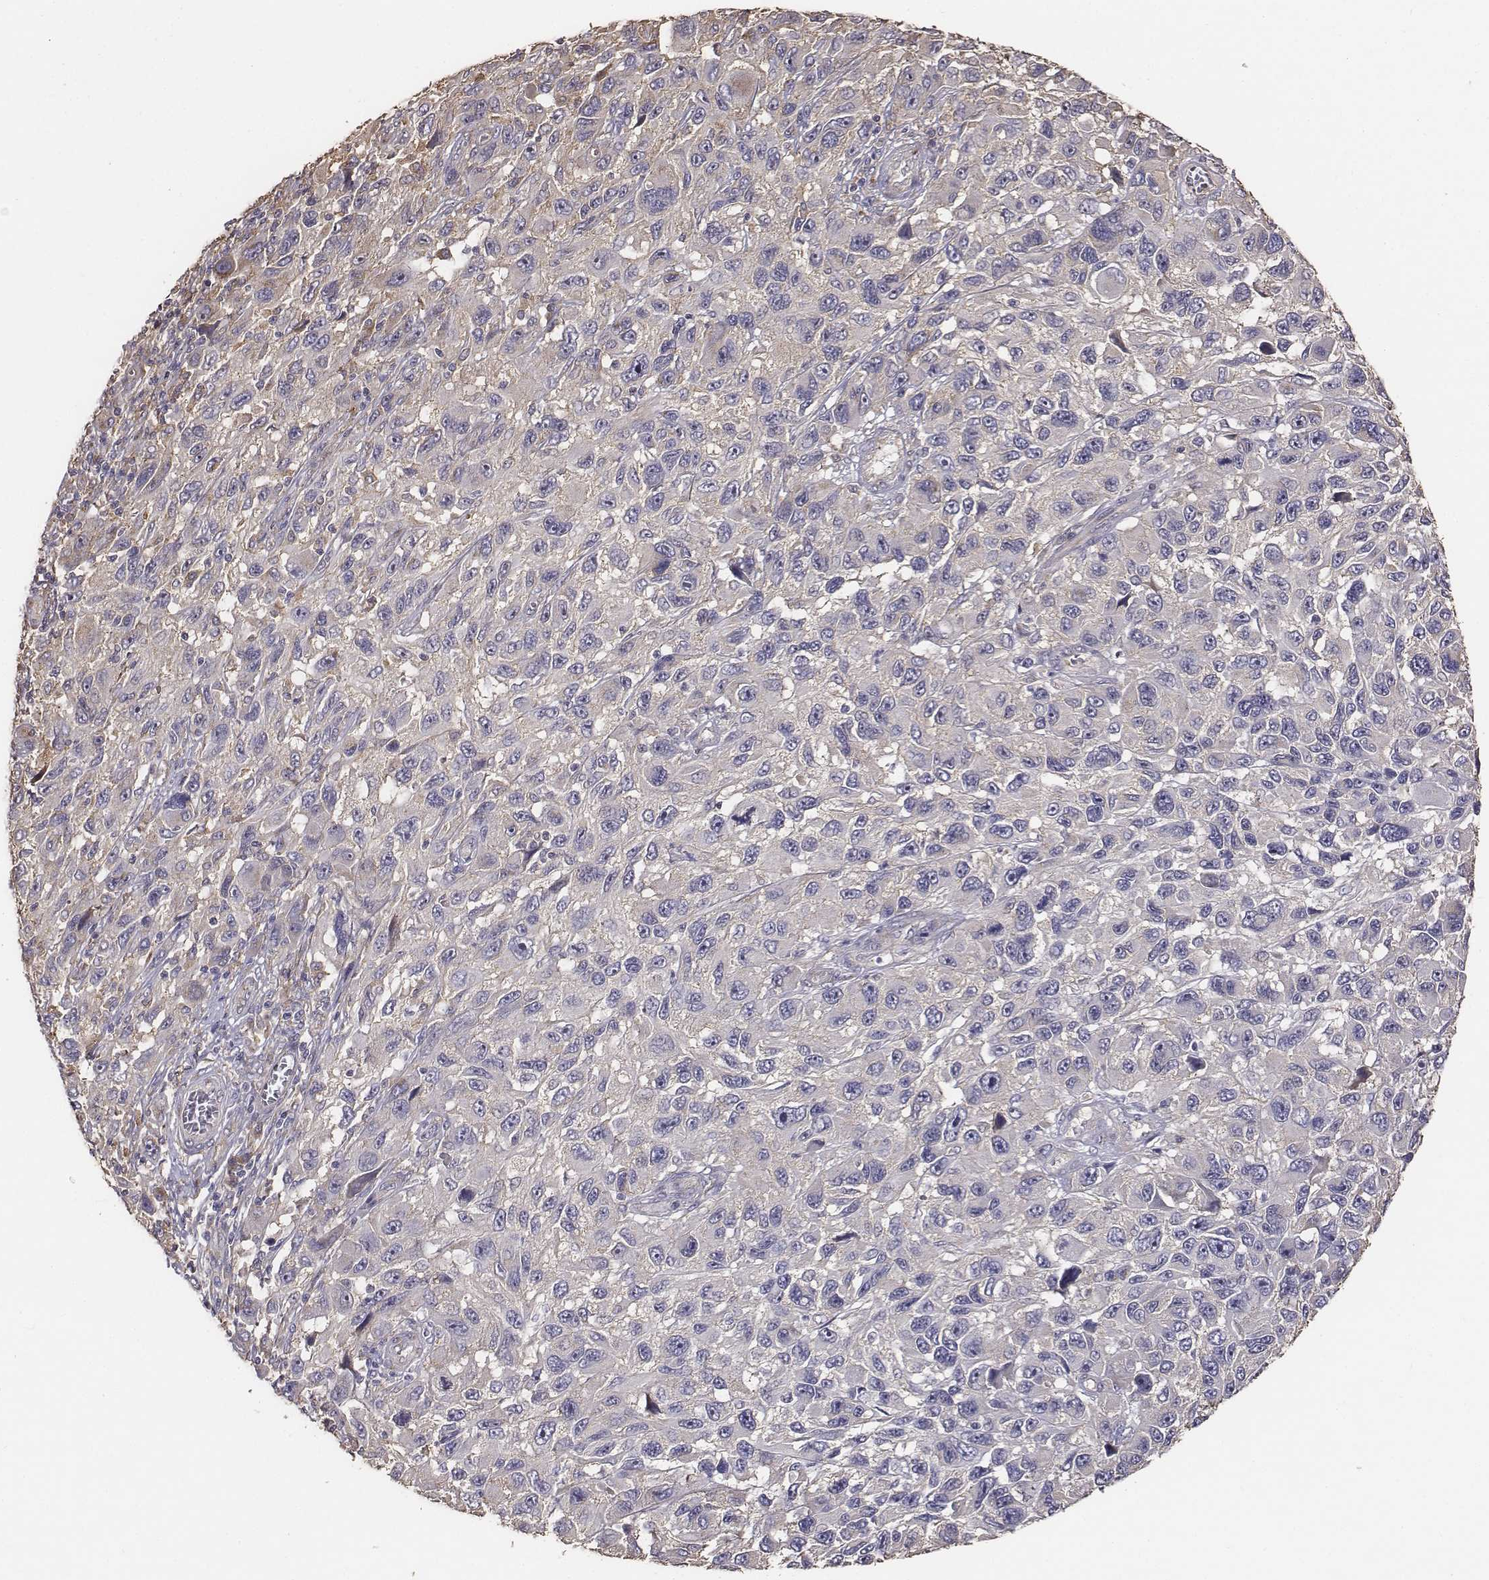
{"staining": {"intensity": "weak", "quantity": "<25%", "location": "cytoplasmic/membranous"}, "tissue": "melanoma", "cell_type": "Tumor cells", "image_type": "cancer", "snomed": [{"axis": "morphology", "description": "Malignant melanoma, NOS"}, {"axis": "topography", "description": "Skin"}], "caption": "Tumor cells are negative for brown protein staining in malignant melanoma. The staining is performed using DAB brown chromogen with nuclei counter-stained in using hematoxylin.", "gene": "AP1B1", "patient": {"sex": "male", "age": 53}}